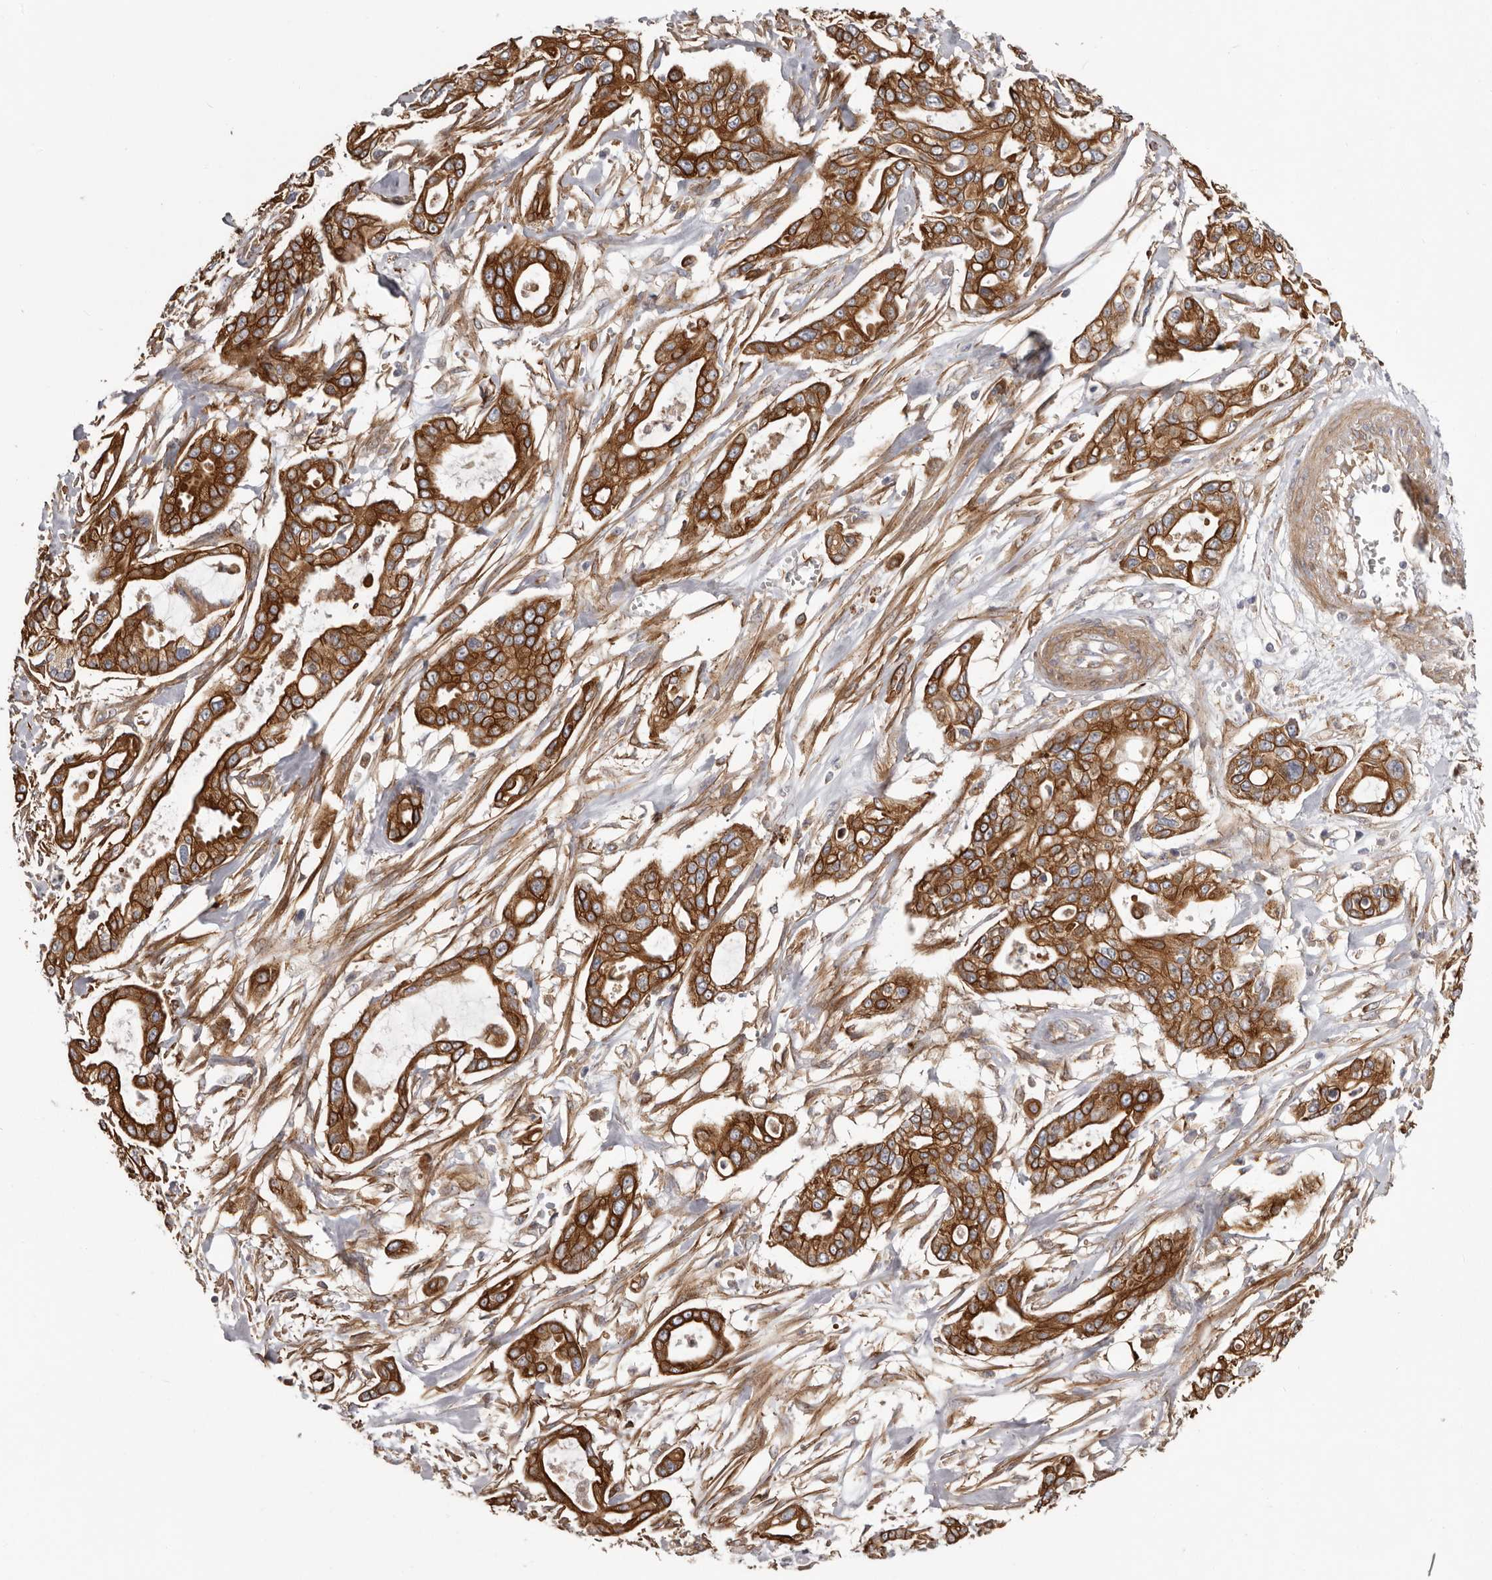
{"staining": {"intensity": "strong", "quantity": ">75%", "location": "cytoplasmic/membranous"}, "tissue": "pancreatic cancer", "cell_type": "Tumor cells", "image_type": "cancer", "snomed": [{"axis": "morphology", "description": "Adenocarcinoma, NOS"}, {"axis": "topography", "description": "Pancreas"}], "caption": "The image displays staining of adenocarcinoma (pancreatic), revealing strong cytoplasmic/membranous protein positivity (brown color) within tumor cells.", "gene": "ENAH", "patient": {"sex": "male", "age": 68}}